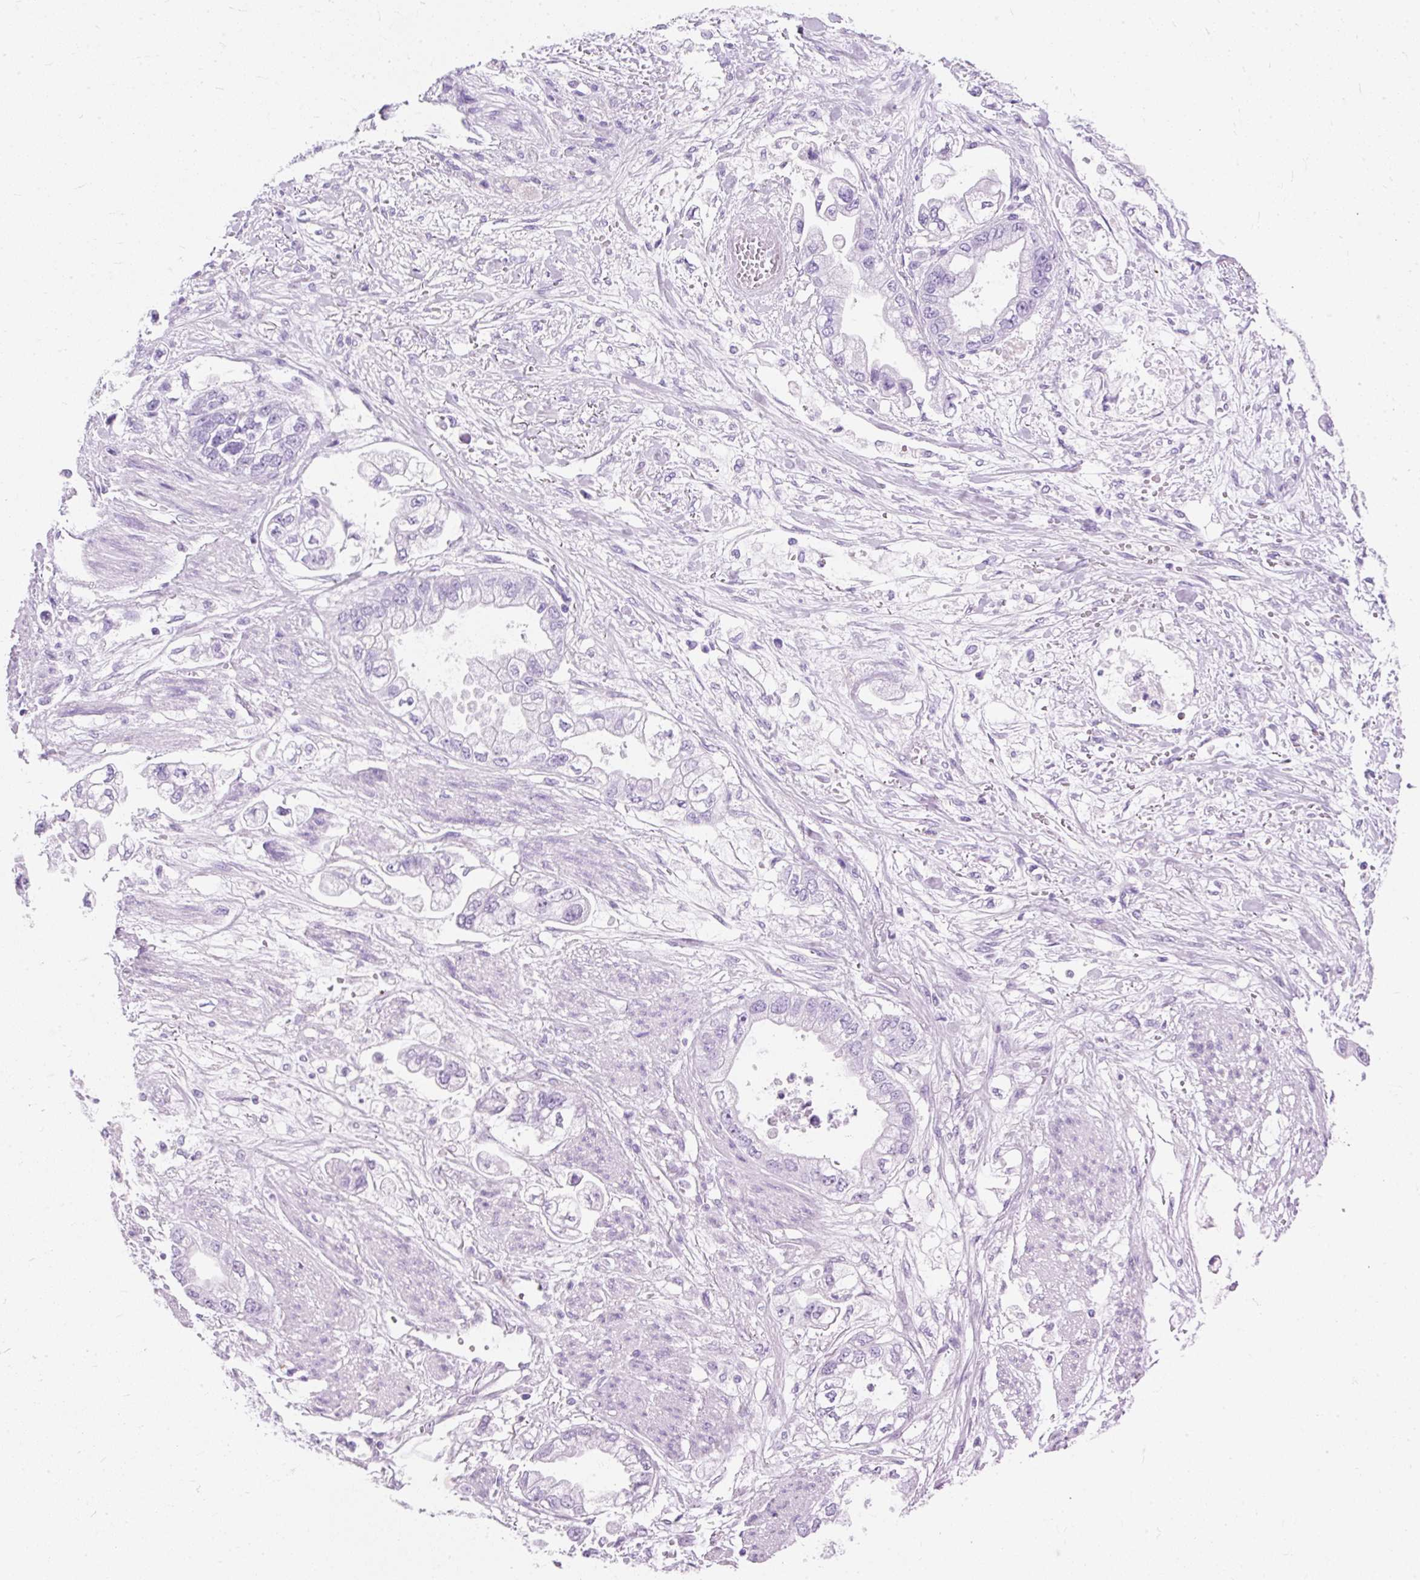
{"staining": {"intensity": "negative", "quantity": "none", "location": "none"}, "tissue": "stomach cancer", "cell_type": "Tumor cells", "image_type": "cancer", "snomed": [{"axis": "morphology", "description": "Adenocarcinoma, NOS"}, {"axis": "topography", "description": "Stomach"}], "caption": "Stomach cancer was stained to show a protein in brown. There is no significant expression in tumor cells.", "gene": "PVALB", "patient": {"sex": "male", "age": 62}}